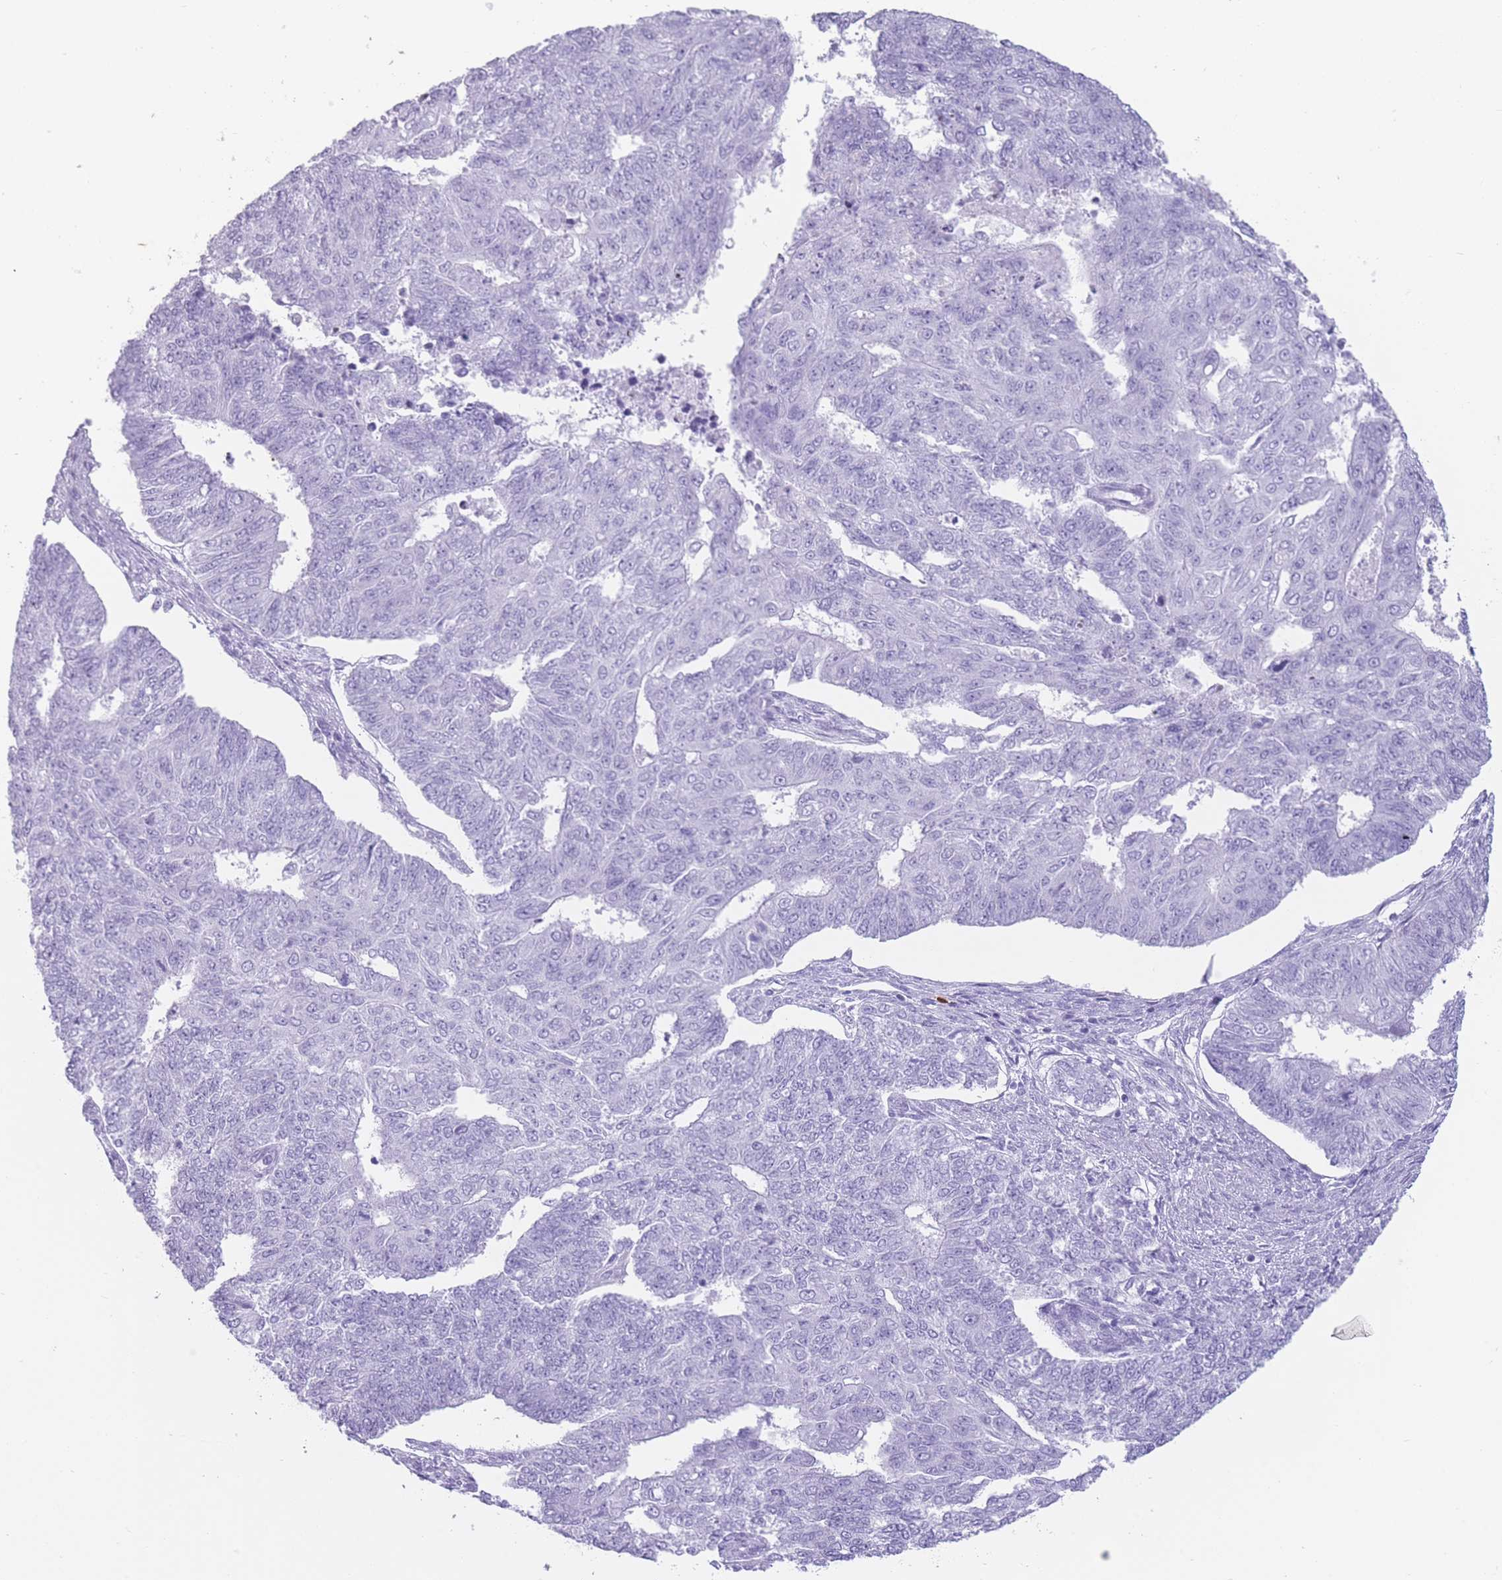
{"staining": {"intensity": "negative", "quantity": "none", "location": "none"}, "tissue": "endometrial cancer", "cell_type": "Tumor cells", "image_type": "cancer", "snomed": [{"axis": "morphology", "description": "Adenocarcinoma, NOS"}, {"axis": "topography", "description": "Endometrium"}], "caption": "Photomicrograph shows no significant protein expression in tumor cells of adenocarcinoma (endometrial). (Brightfield microscopy of DAB IHC at high magnification).", "gene": "OR4F21", "patient": {"sex": "female", "age": 32}}